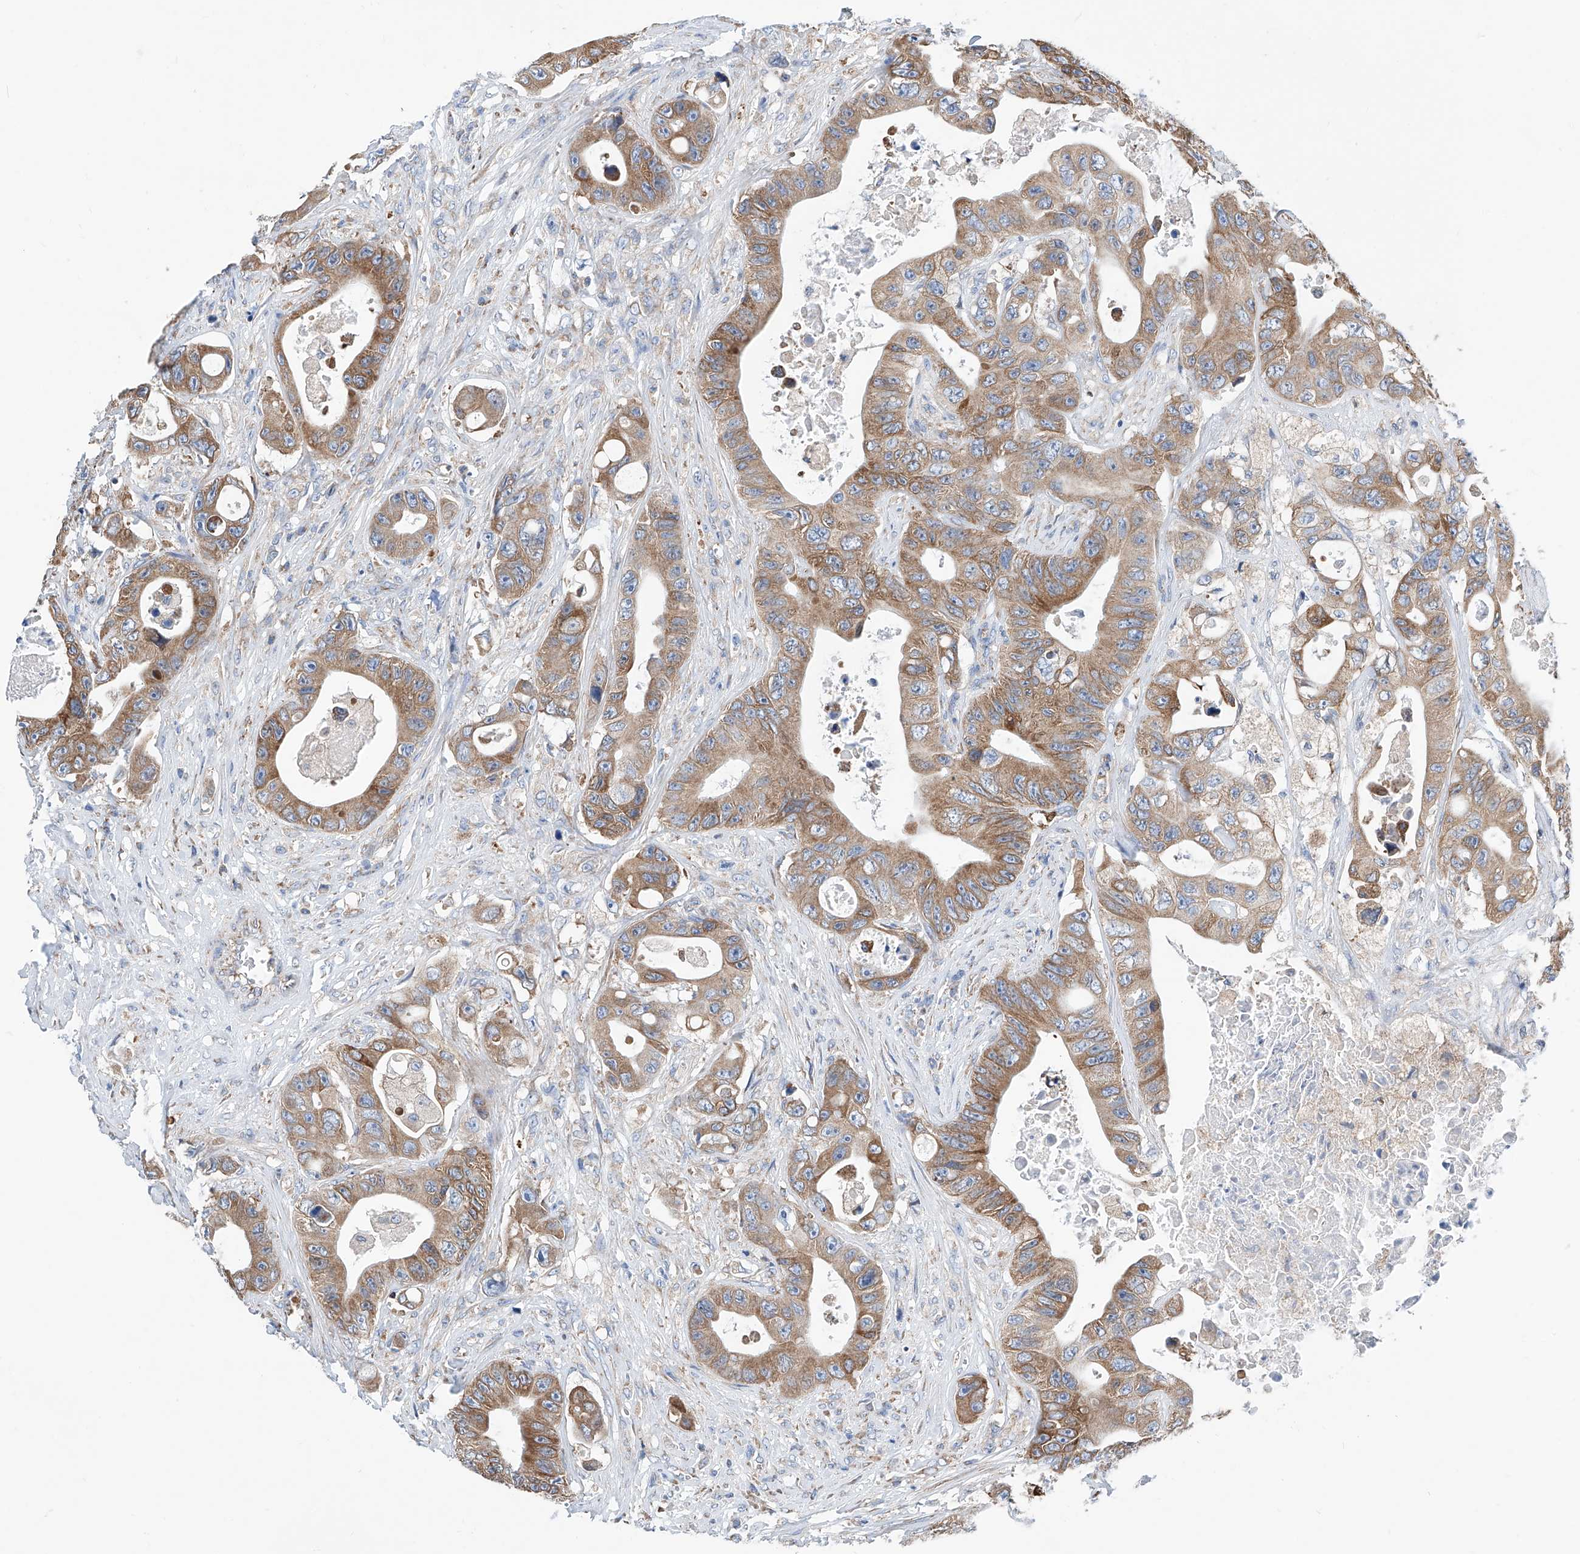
{"staining": {"intensity": "moderate", "quantity": ">75%", "location": "cytoplasmic/membranous"}, "tissue": "colorectal cancer", "cell_type": "Tumor cells", "image_type": "cancer", "snomed": [{"axis": "morphology", "description": "Adenocarcinoma, NOS"}, {"axis": "topography", "description": "Colon"}], "caption": "Human colorectal adenocarcinoma stained for a protein (brown) shows moderate cytoplasmic/membranous positive positivity in about >75% of tumor cells.", "gene": "MAD2L1", "patient": {"sex": "female", "age": 46}}